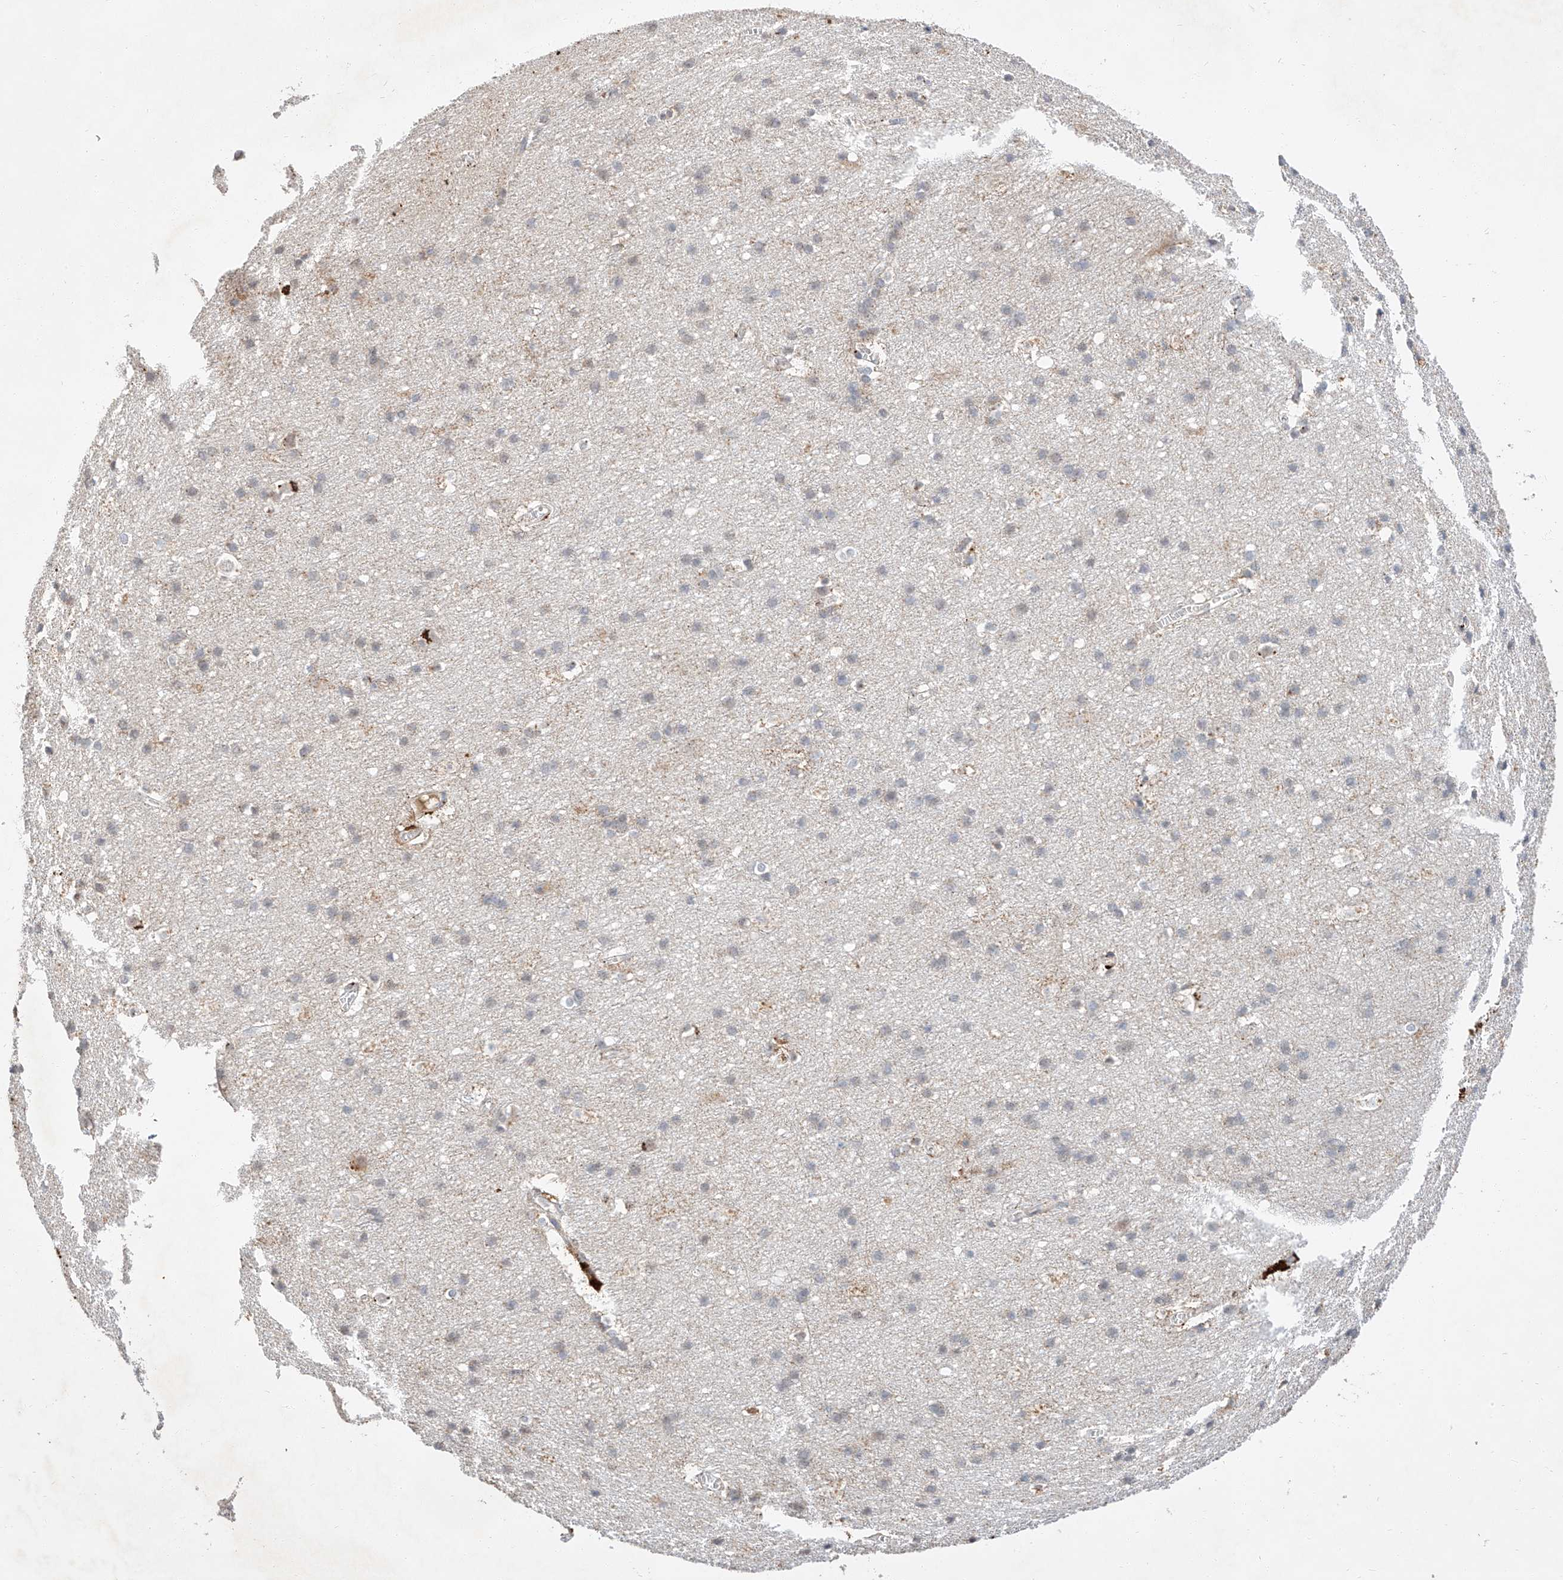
{"staining": {"intensity": "weak", "quantity": ">75%", "location": "cytoplasmic/membranous"}, "tissue": "cerebral cortex", "cell_type": "Endothelial cells", "image_type": "normal", "snomed": [{"axis": "morphology", "description": "Normal tissue, NOS"}, {"axis": "topography", "description": "Cerebral cortex"}], "caption": "Immunohistochemical staining of unremarkable human cerebral cortex reveals >75% levels of weak cytoplasmic/membranous protein positivity in approximately >75% of endothelial cells. Using DAB (3,3'-diaminobenzidine) (brown) and hematoxylin (blue) stains, captured at high magnification using brightfield microscopy.", "gene": "SUSD6", "patient": {"sex": "male", "age": 54}}